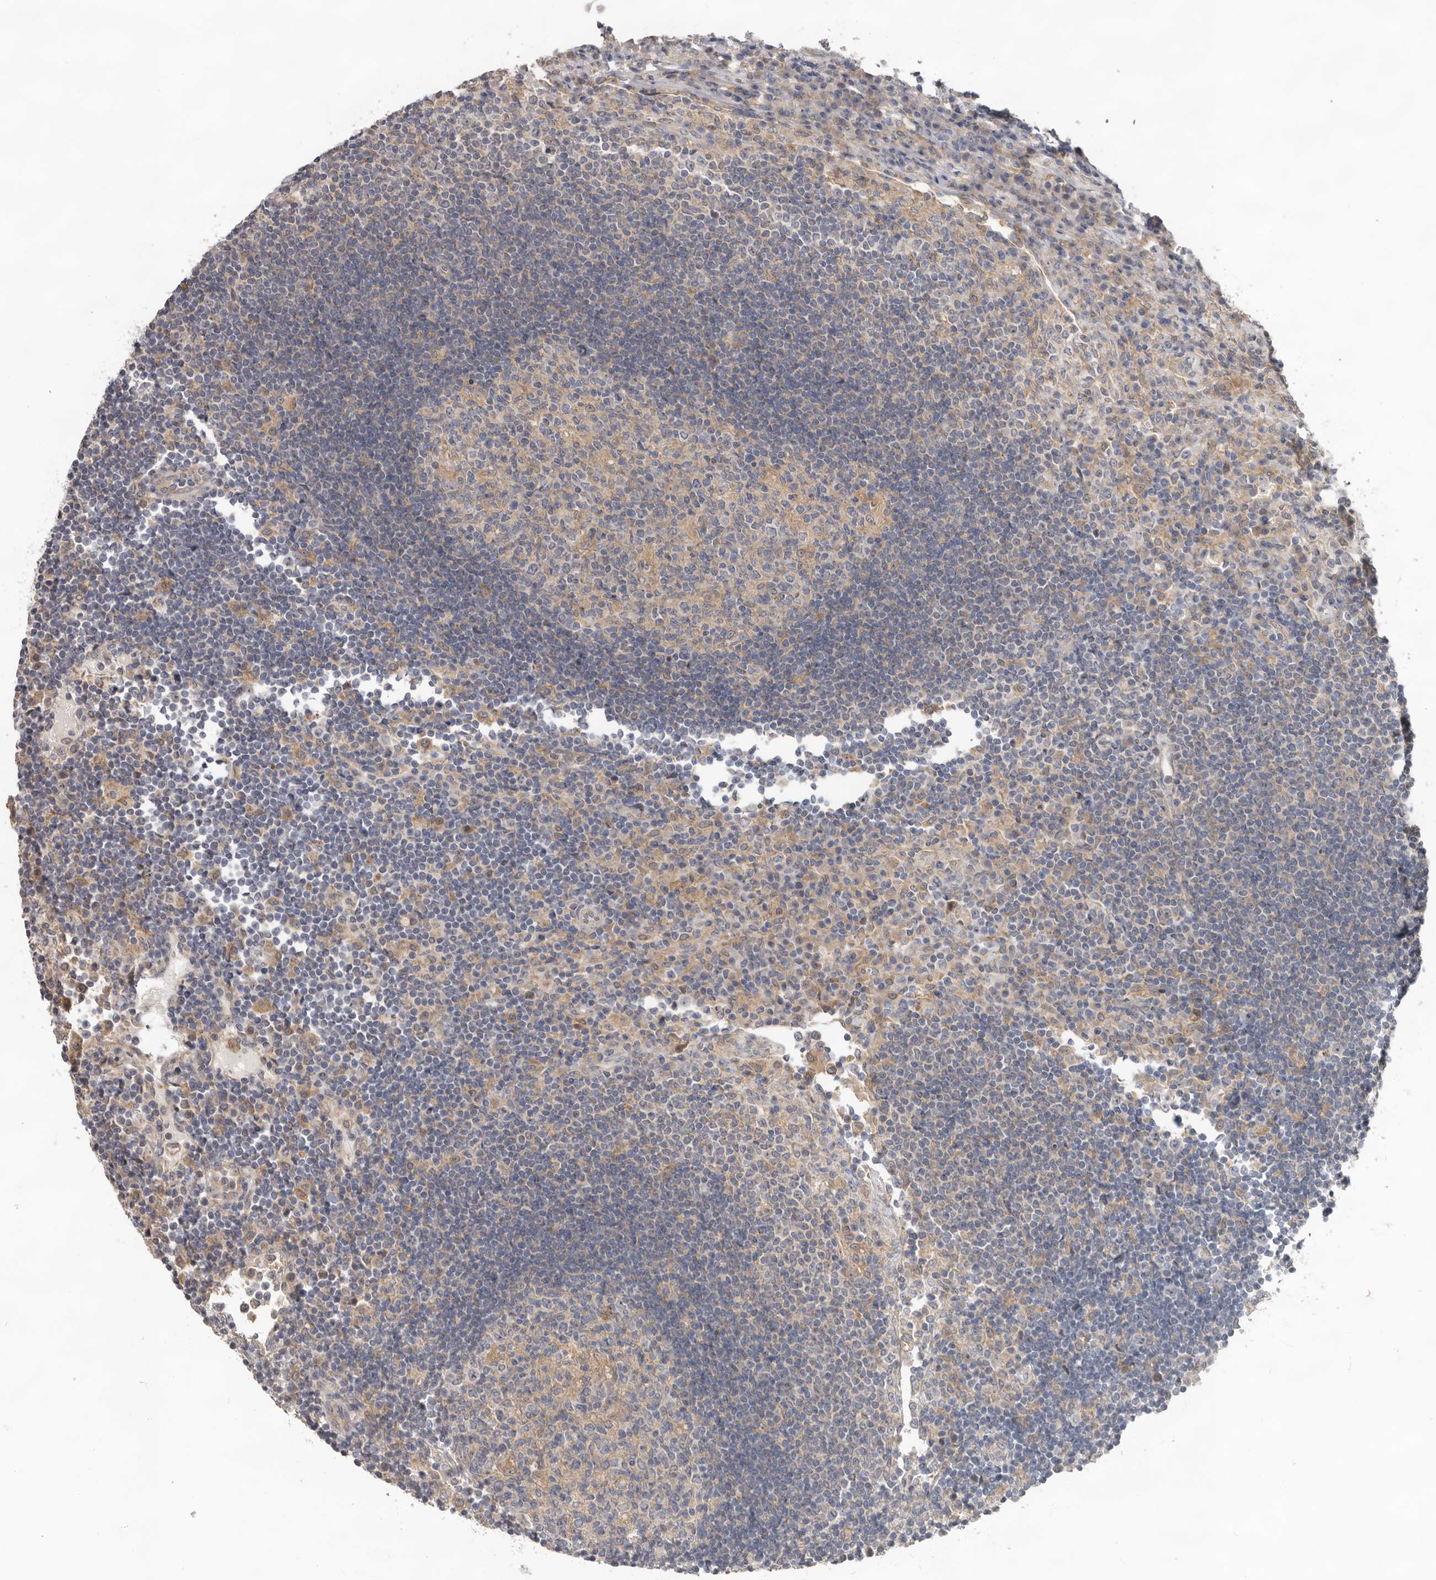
{"staining": {"intensity": "weak", "quantity": "25%-75%", "location": "cytoplasmic/membranous"}, "tissue": "lymph node", "cell_type": "Germinal center cells", "image_type": "normal", "snomed": [{"axis": "morphology", "description": "Normal tissue, NOS"}, {"axis": "topography", "description": "Lymph node"}], "caption": "Unremarkable lymph node demonstrates weak cytoplasmic/membranous expression in approximately 25%-75% of germinal center cells, visualized by immunohistochemistry. (DAB IHC with brightfield microscopy, high magnification).", "gene": "HINT3", "patient": {"sex": "female", "age": 53}}